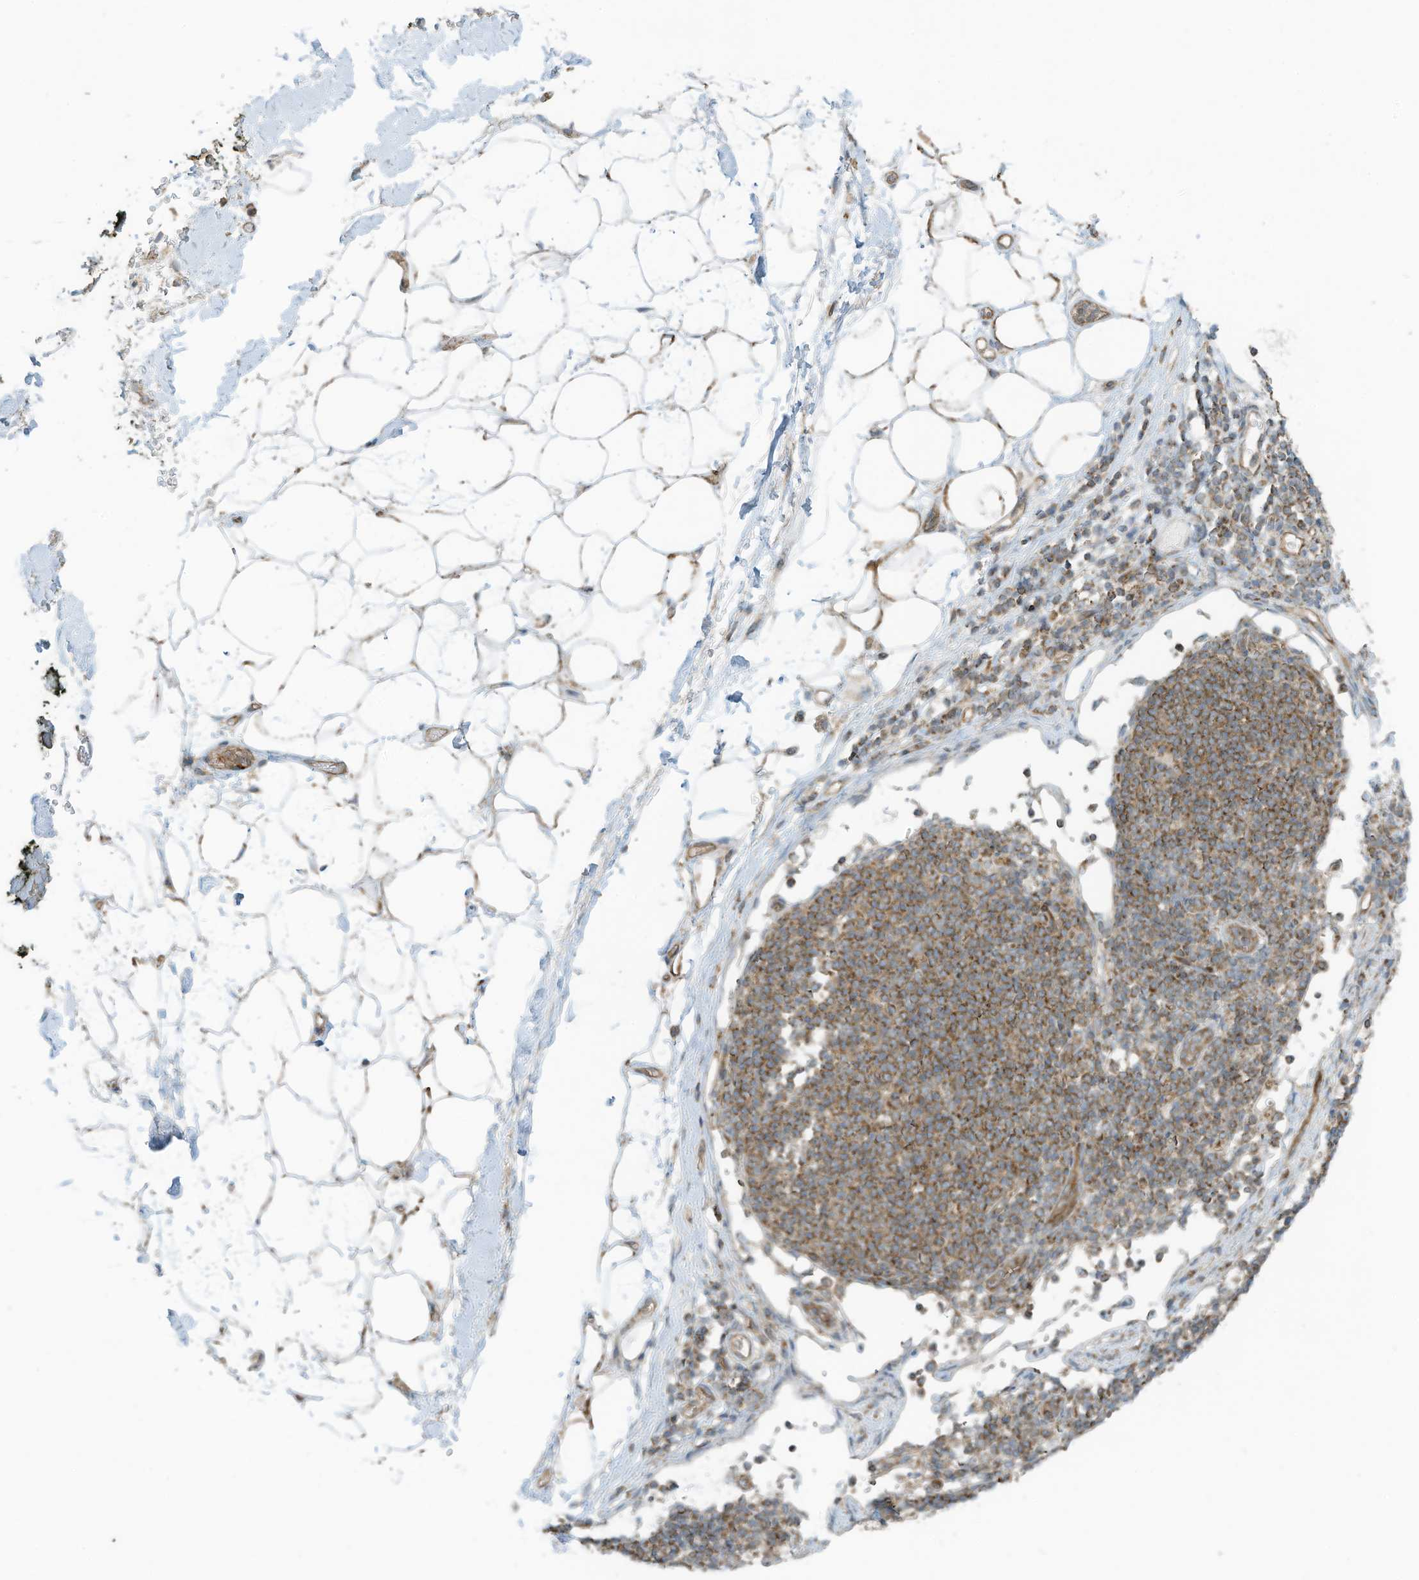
{"staining": {"intensity": "moderate", "quantity": ">75%", "location": "cytoplasmic/membranous"}, "tissue": "adipose tissue", "cell_type": "Adipocytes", "image_type": "normal", "snomed": [{"axis": "morphology", "description": "Normal tissue, NOS"}, {"axis": "morphology", "description": "Adenocarcinoma, NOS"}, {"axis": "topography", "description": "Pancreas"}, {"axis": "topography", "description": "Peripheral nerve tissue"}], "caption": "IHC (DAB) staining of unremarkable human adipose tissue exhibits moderate cytoplasmic/membranous protein positivity in approximately >75% of adipocytes.", "gene": "METTL6", "patient": {"sex": "male", "age": 59}}